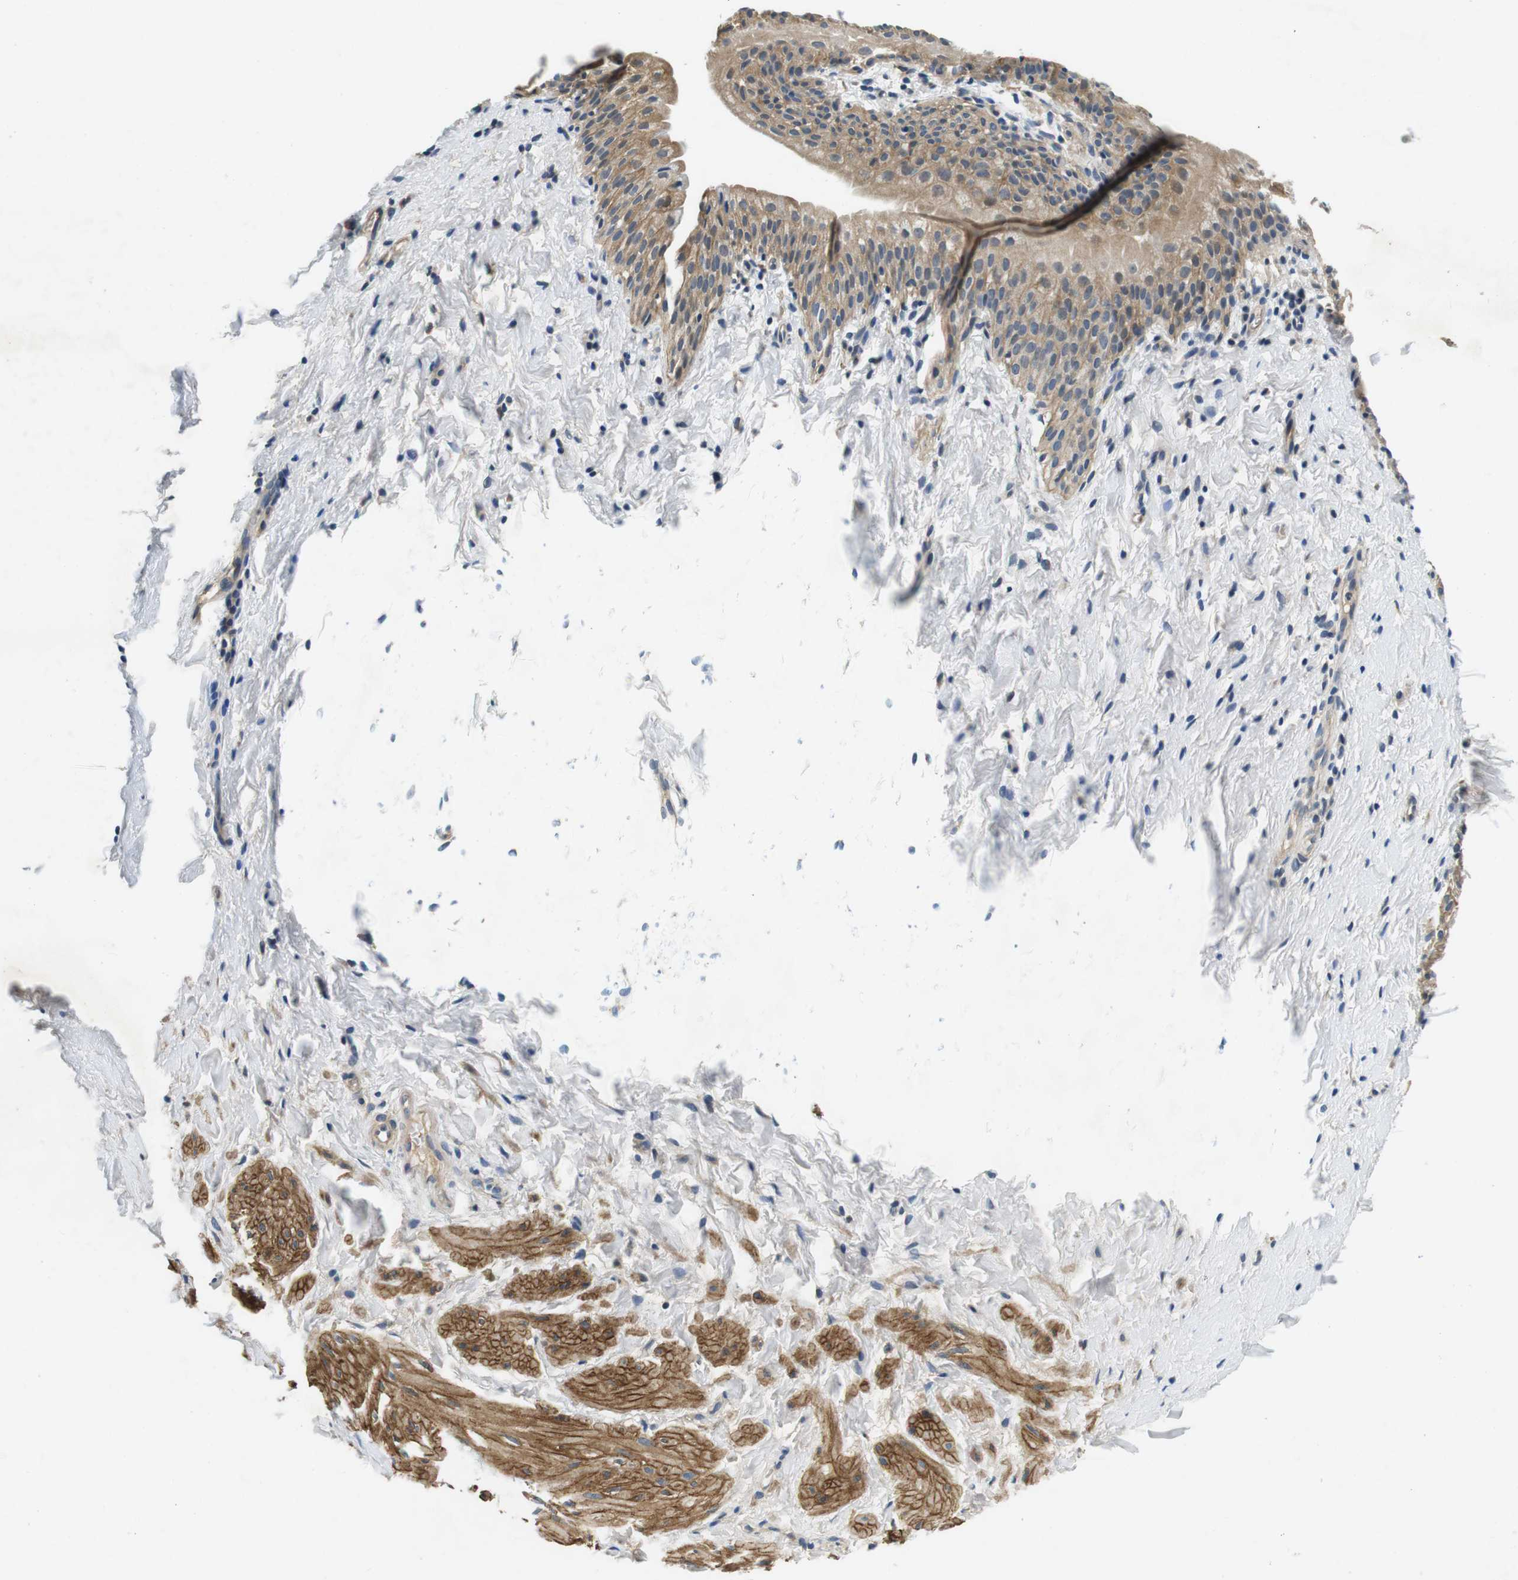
{"staining": {"intensity": "moderate", "quantity": "25%-75%", "location": "cytoplasmic/membranous"}, "tissue": "smooth muscle", "cell_type": "Smooth muscle cells", "image_type": "normal", "snomed": [{"axis": "morphology", "description": "Normal tissue, NOS"}, {"axis": "topography", "description": "Smooth muscle"}], "caption": "DAB (3,3'-diaminobenzidine) immunohistochemical staining of benign smooth muscle reveals moderate cytoplasmic/membranous protein expression in about 25%-75% of smooth muscle cells. (DAB IHC, brown staining for protein, blue staining for nuclei).", "gene": "DTNA", "patient": {"sex": "male", "age": 16}}